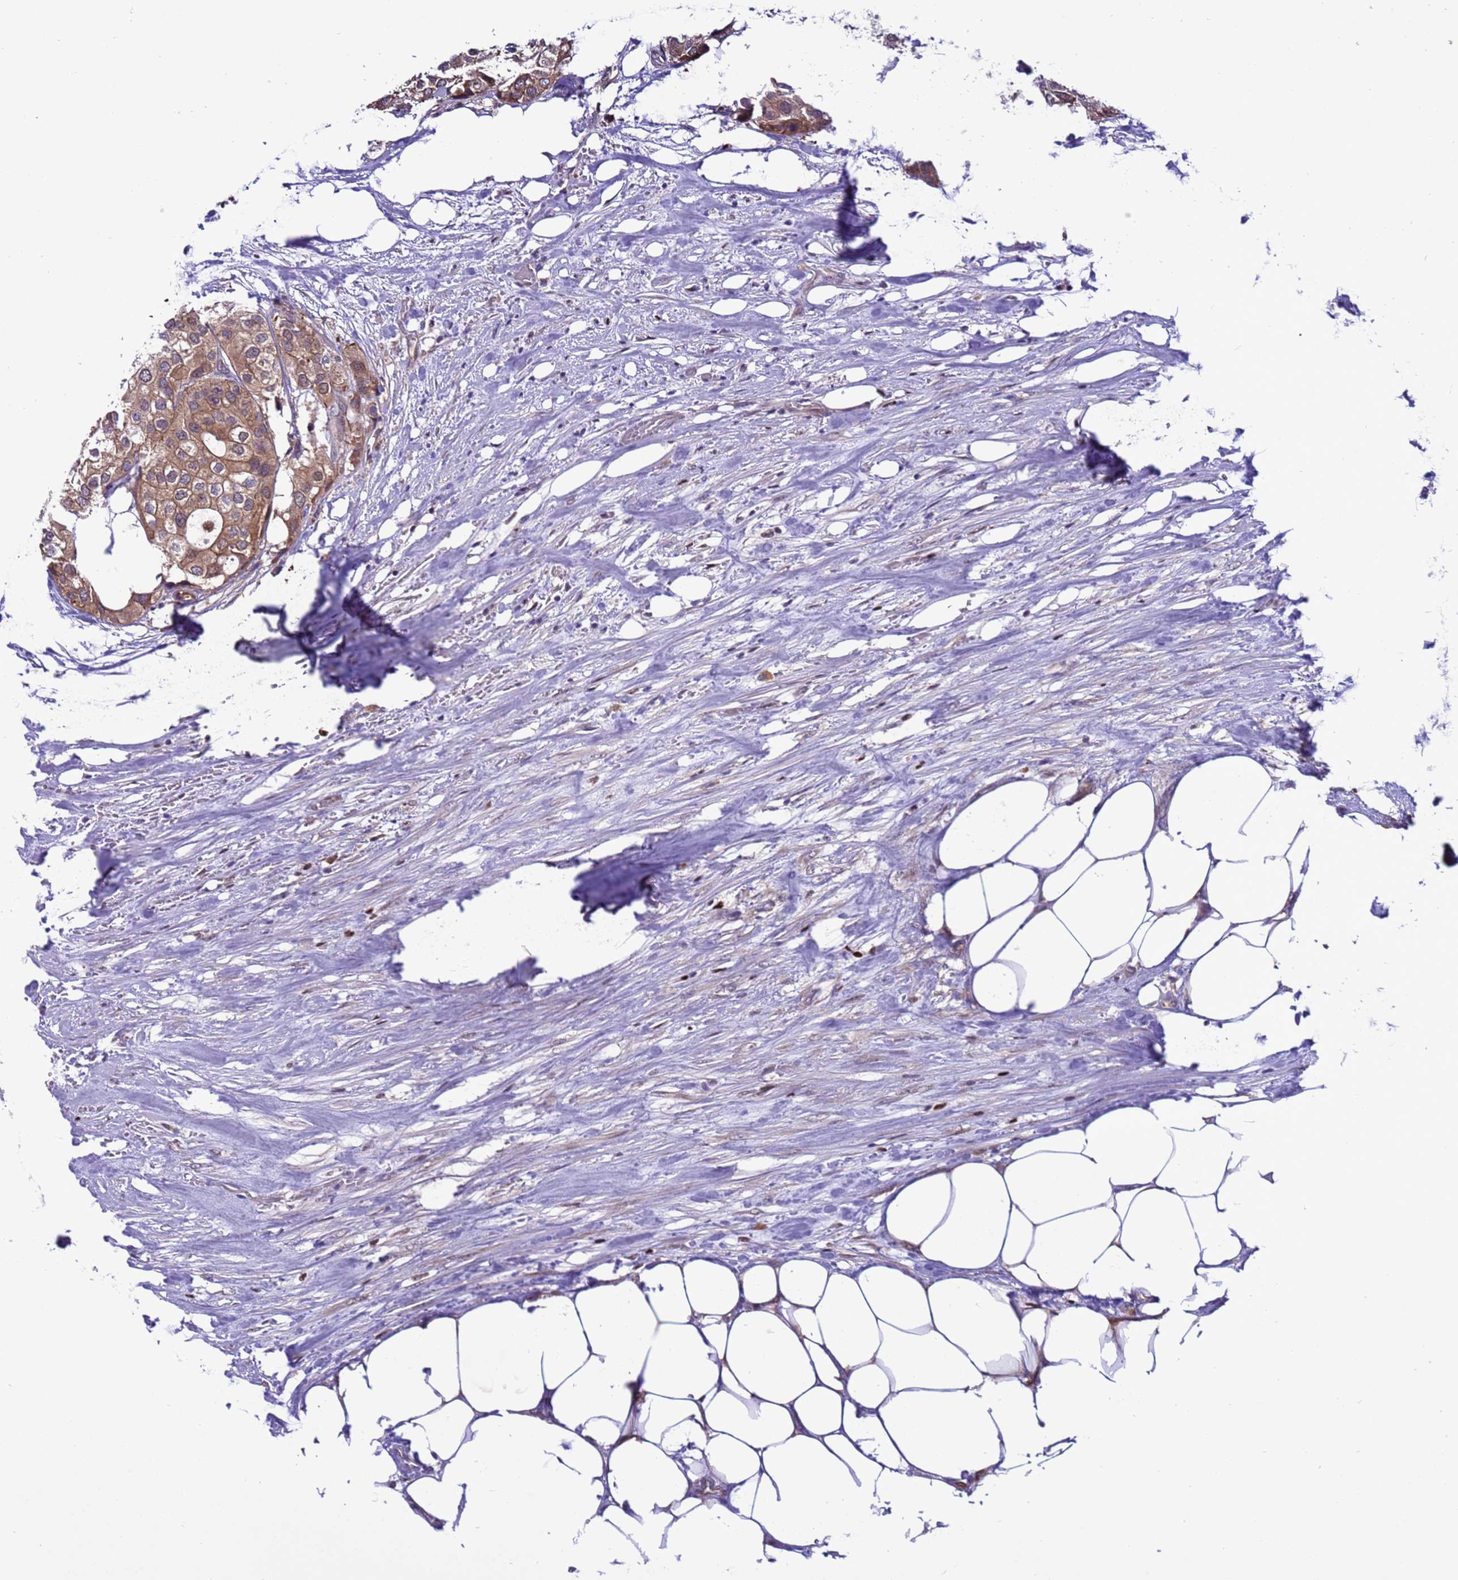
{"staining": {"intensity": "moderate", "quantity": ">75%", "location": "cytoplasmic/membranous"}, "tissue": "urothelial cancer", "cell_type": "Tumor cells", "image_type": "cancer", "snomed": [{"axis": "morphology", "description": "Urothelial carcinoma, High grade"}, {"axis": "topography", "description": "Urinary bladder"}], "caption": "Urothelial carcinoma (high-grade) was stained to show a protein in brown. There is medium levels of moderate cytoplasmic/membranous positivity in about >75% of tumor cells. The staining was performed using DAB (3,3'-diaminobenzidine) to visualize the protein expression in brown, while the nuclei were stained in blue with hematoxylin (Magnification: 20x).", "gene": "RASD1", "patient": {"sex": "male", "age": 64}}